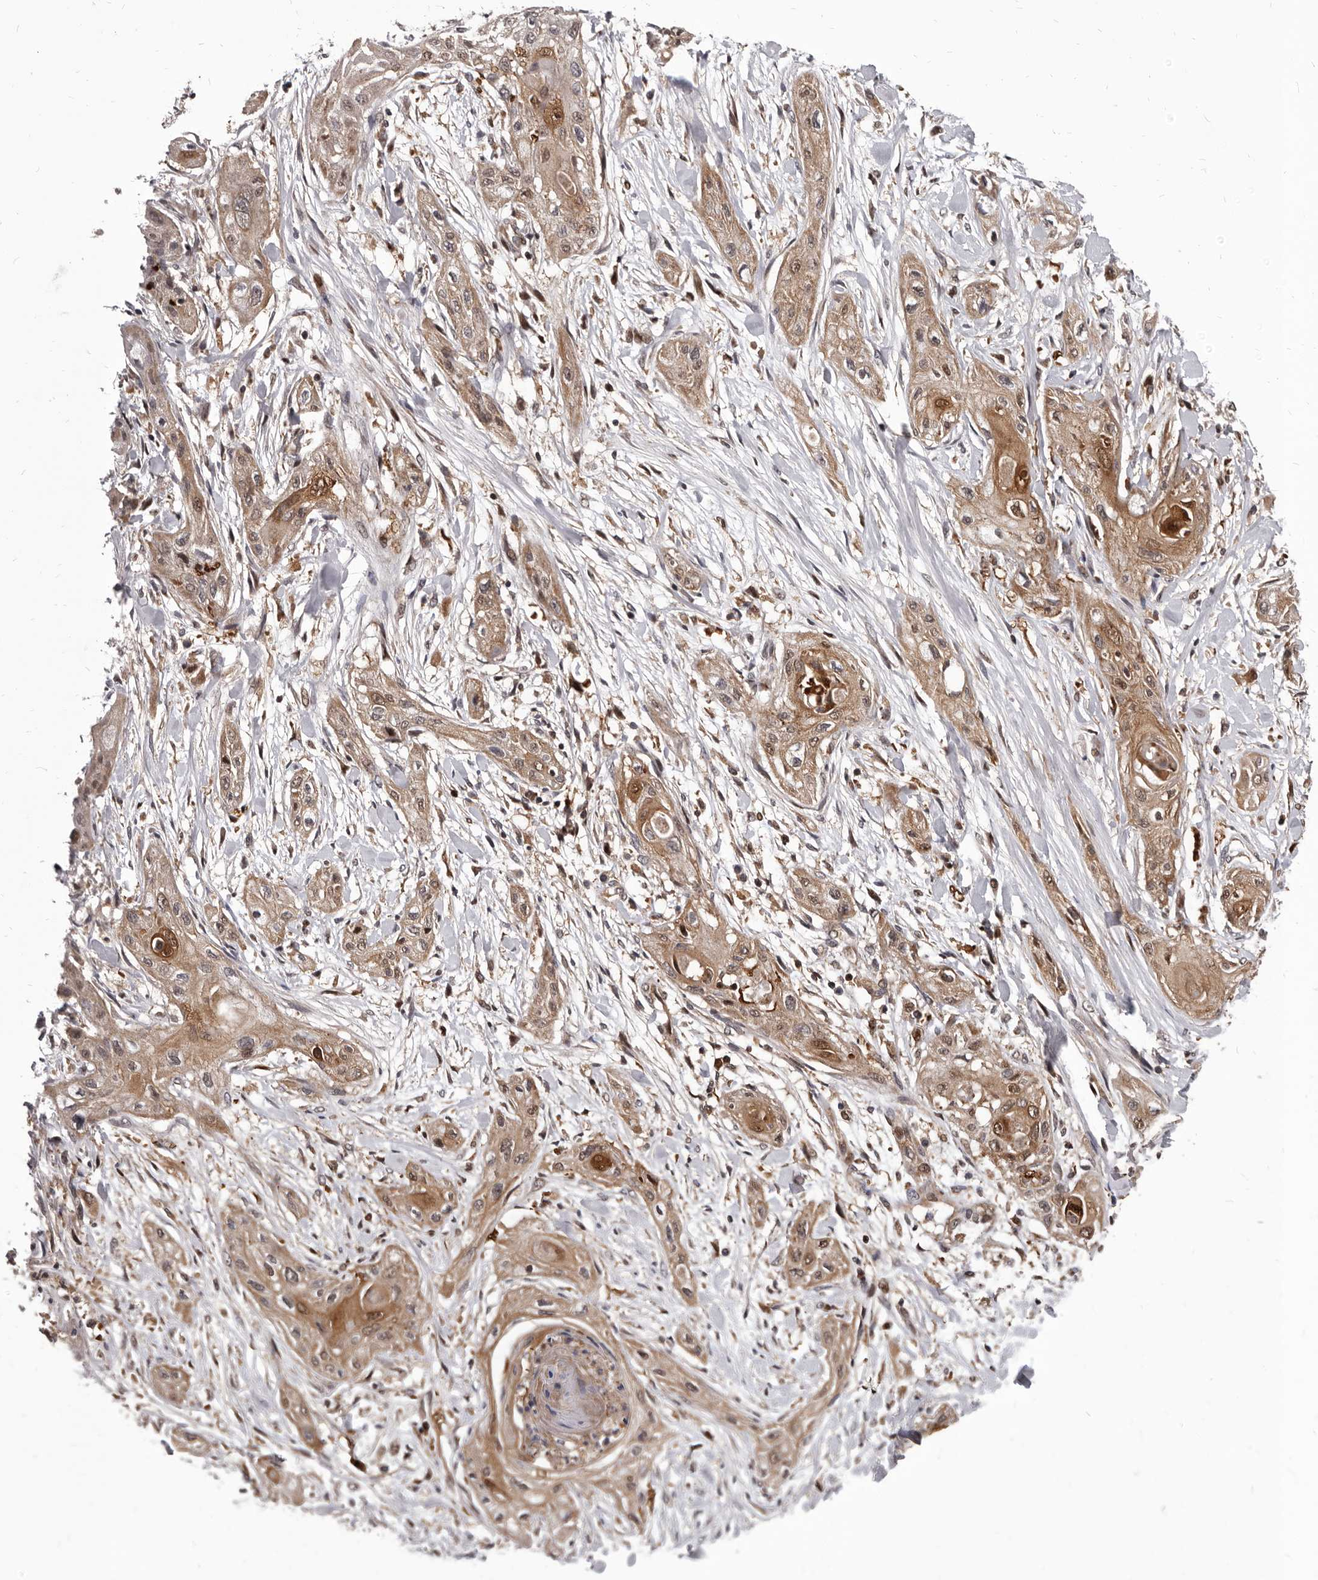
{"staining": {"intensity": "moderate", "quantity": ">75%", "location": "cytoplasmic/membranous,nuclear"}, "tissue": "lung cancer", "cell_type": "Tumor cells", "image_type": "cancer", "snomed": [{"axis": "morphology", "description": "Squamous cell carcinoma, NOS"}, {"axis": "topography", "description": "Lung"}], "caption": "Immunohistochemical staining of human squamous cell carcinoma (lung) demonstrates medium levels of moderate cytoplasmic/membranous and nuclear protein staining in about >75% of tumor cells.", "gene": "MAP3K14", "patient": {"sex": "female", "age": 47}}